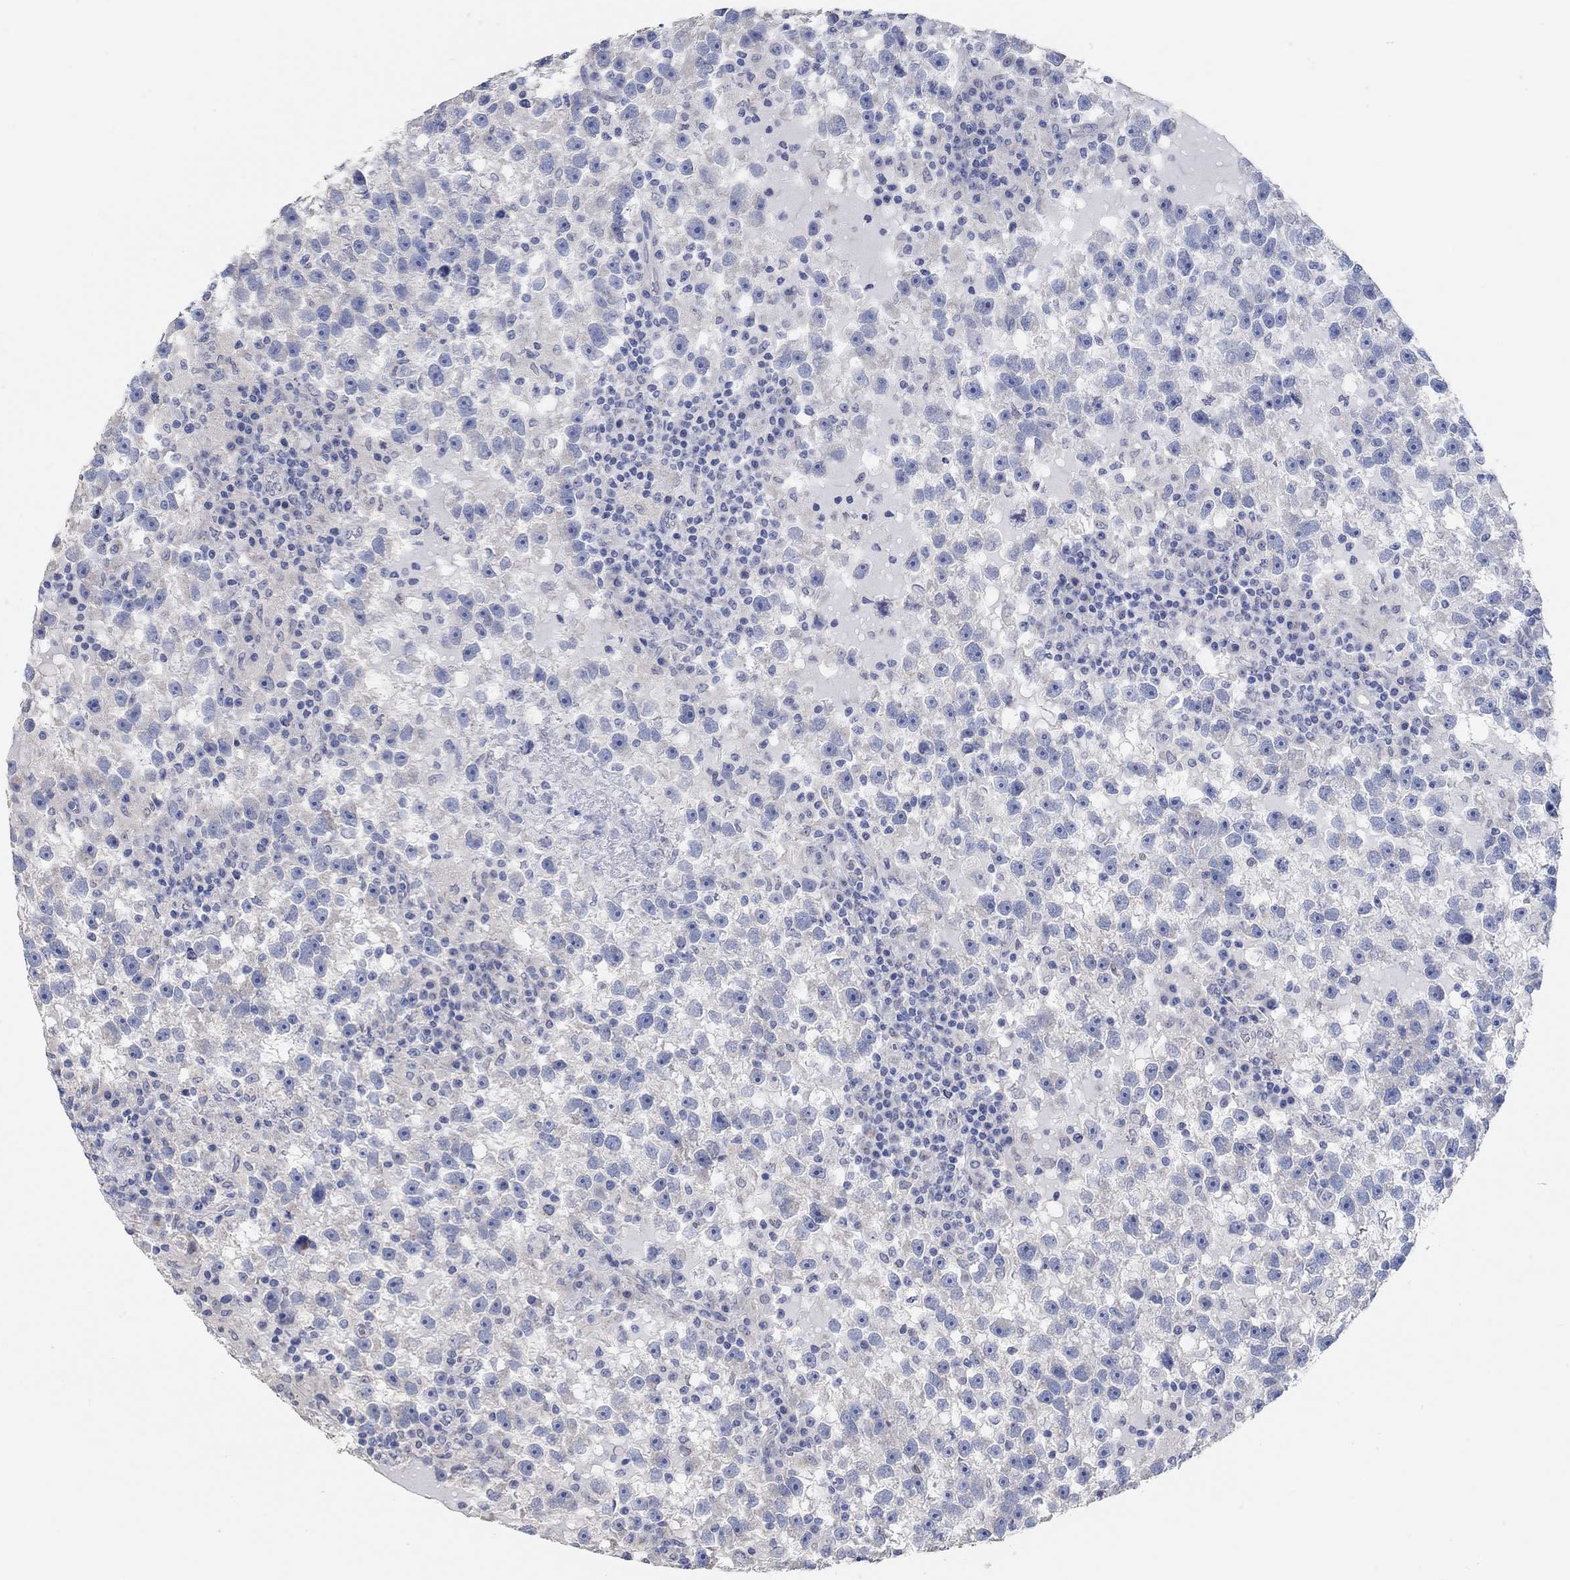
{"staining": {"intensity": "negative", "quantity": "none", "location": "none"}, "tissue": "testis cancer", "cell_type": "Tumor cells", "image_type": "cancer", "snomed": [{"axis": "morphology", "description": "Seminoma, NOS"}, {"axis": "topography", "description": "Testis"}], "caption": "The immunohistochemistry histopathology image has no significant positivity in tumor cells of testis cancer (seminoma) tissue. (Brightfield microscopy of DAB (3,3'-diaminobenzidine) immunohistochemistry (IHC) at high magnification).", "gene": "NLRP14", "patient": {"sex": "male", "age": 47}}